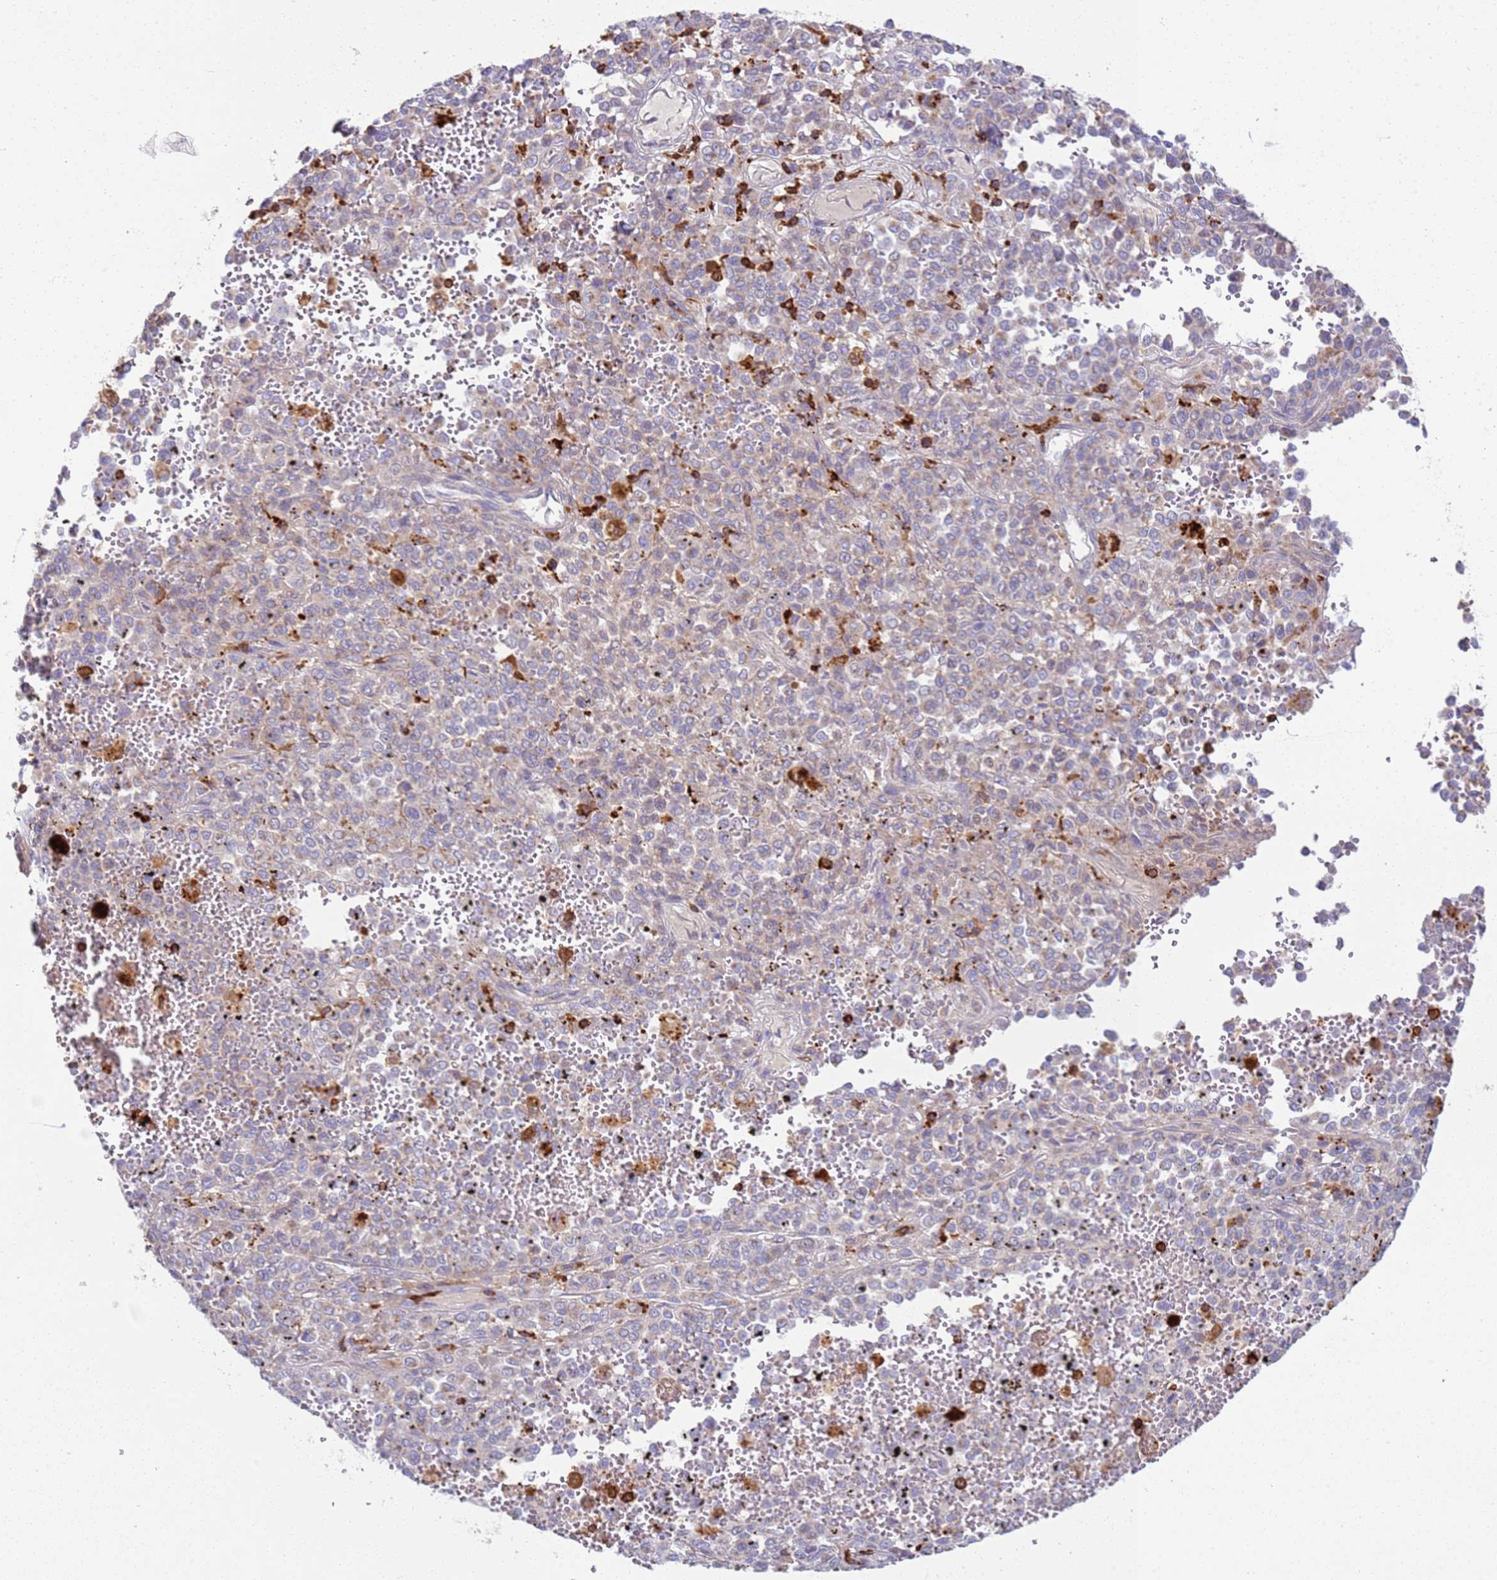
{"staining": {"intensity": "weak", "quantity": ">75%", "location": "cytoplasmic/membranous"}, "tissue": "melanoma", "cell_type": "Tumor cells", "image_type": "cancer", "snomed": [{"axis": "morphology", "description": "Malignant melanoma, Metastatic site"}, {"axis": "topography", "description": "Pancreas"}], "caption": "Immunohistochemistry (IHC) staining of melanoma, which displays low levels of weak cytoplasmic/membranous staining in approximately >75% of tumor cells indicating weak cytoplasmic/membranous protein positivity. The staining was performed using DAB (3,3'-diaminobenzidine) (brown) for protein detection and nuclei were counterstained in hematoxylin (blue).", "gene": "TTPAL", "patient": {"sex": "female", "age": 30}}